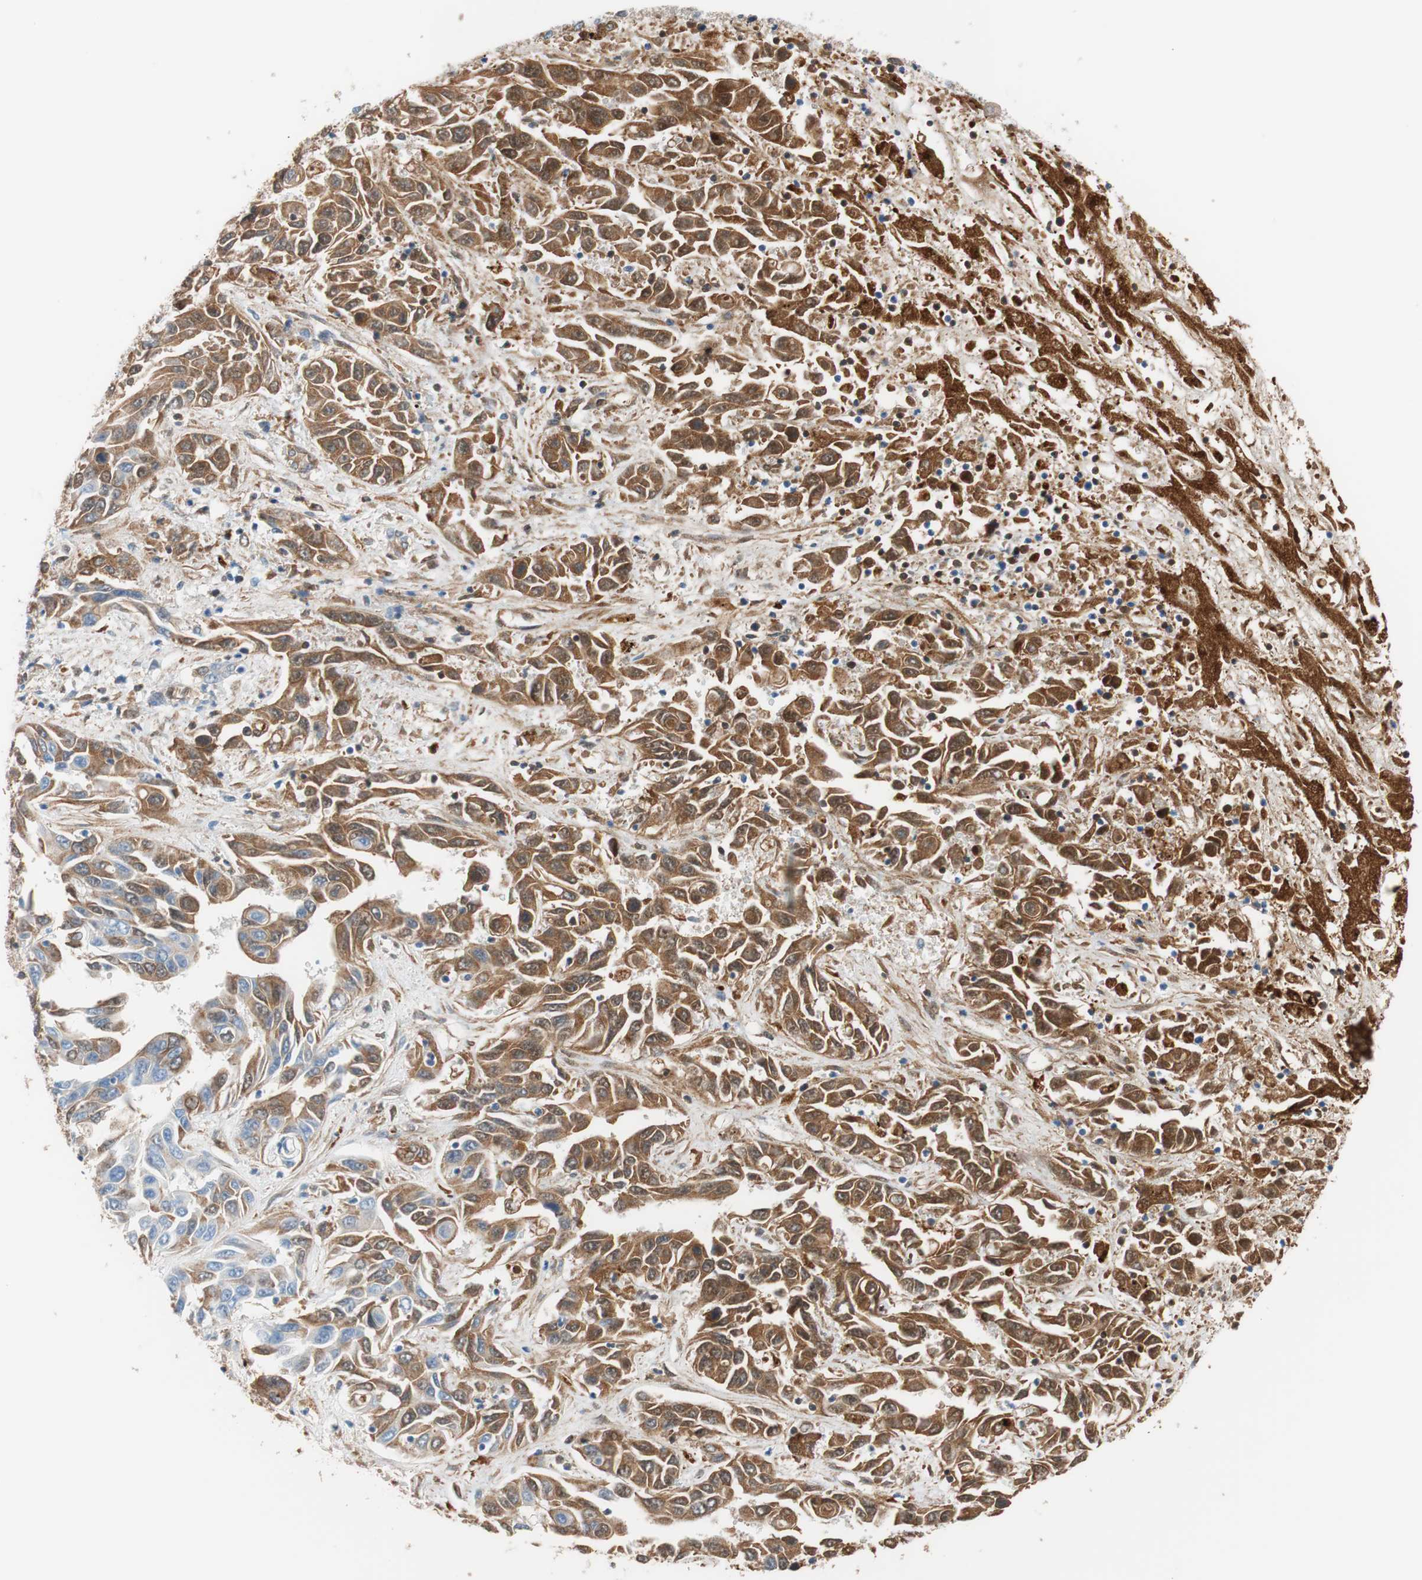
{"staining": {"intensity": "moderate", "quantity": ">75%", "location": "cytoplasmic/membranous"}, "tissue": "liver cancer", "cell_type": "Tumor cells", "image_type": "cancer", "snomed": [{"axis": "morphology", "description": "Cholangiocarcinoma"}, {"axis": "topography", "description": "Liver"}], "caption": "Protein expression analysis of cholangiocarcinoma (liver) demonstrates moderate cytoplasmic/membranous expression in about >75% of tumor cells.", "gene": "RBP4", "patient": {"sex": "female", "age": 52}}